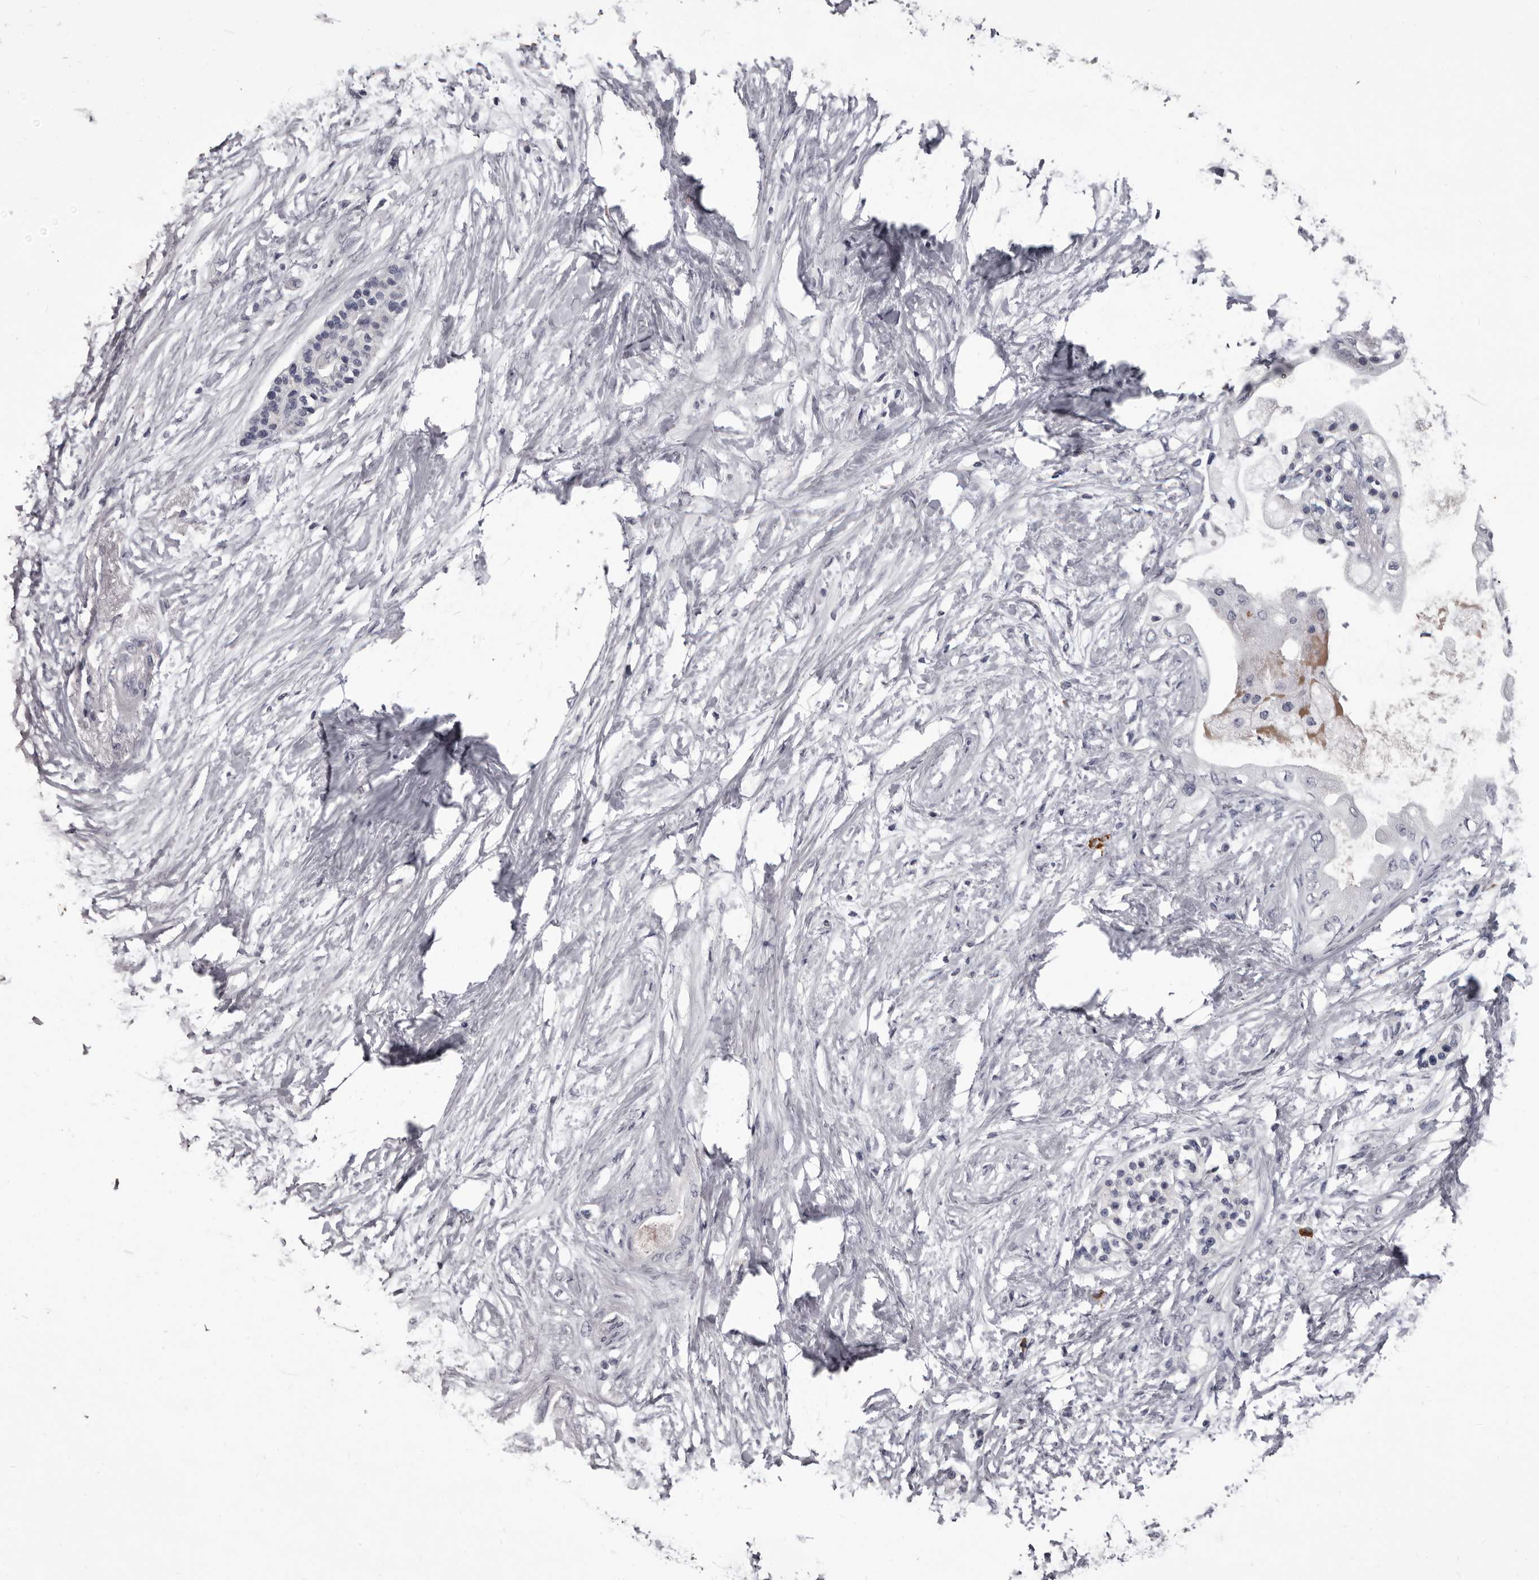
{"staining": {"intensity": "negative", "quantity": "none", "location": "none"}, "tissue": "pancreatic cancer", "cell_type": "Tumor cells", "image_type": "cancer", "snomed": [{"axis": "morphology", "description": "Normal tissue, NOS"}, {"axis": "morphology", "description": "Adenocarcinoma, NOS"}, {"axis": "topography", "description": "Pancreas"}, {"axis": "topography", "description": "Duodenum"}], "caption": "Tumor cells show no significant protein positivity in pancreatic cancer (adenocarcinoma).", "gene": "GZMH", "patient": {"sex": "female", "age": 60}}